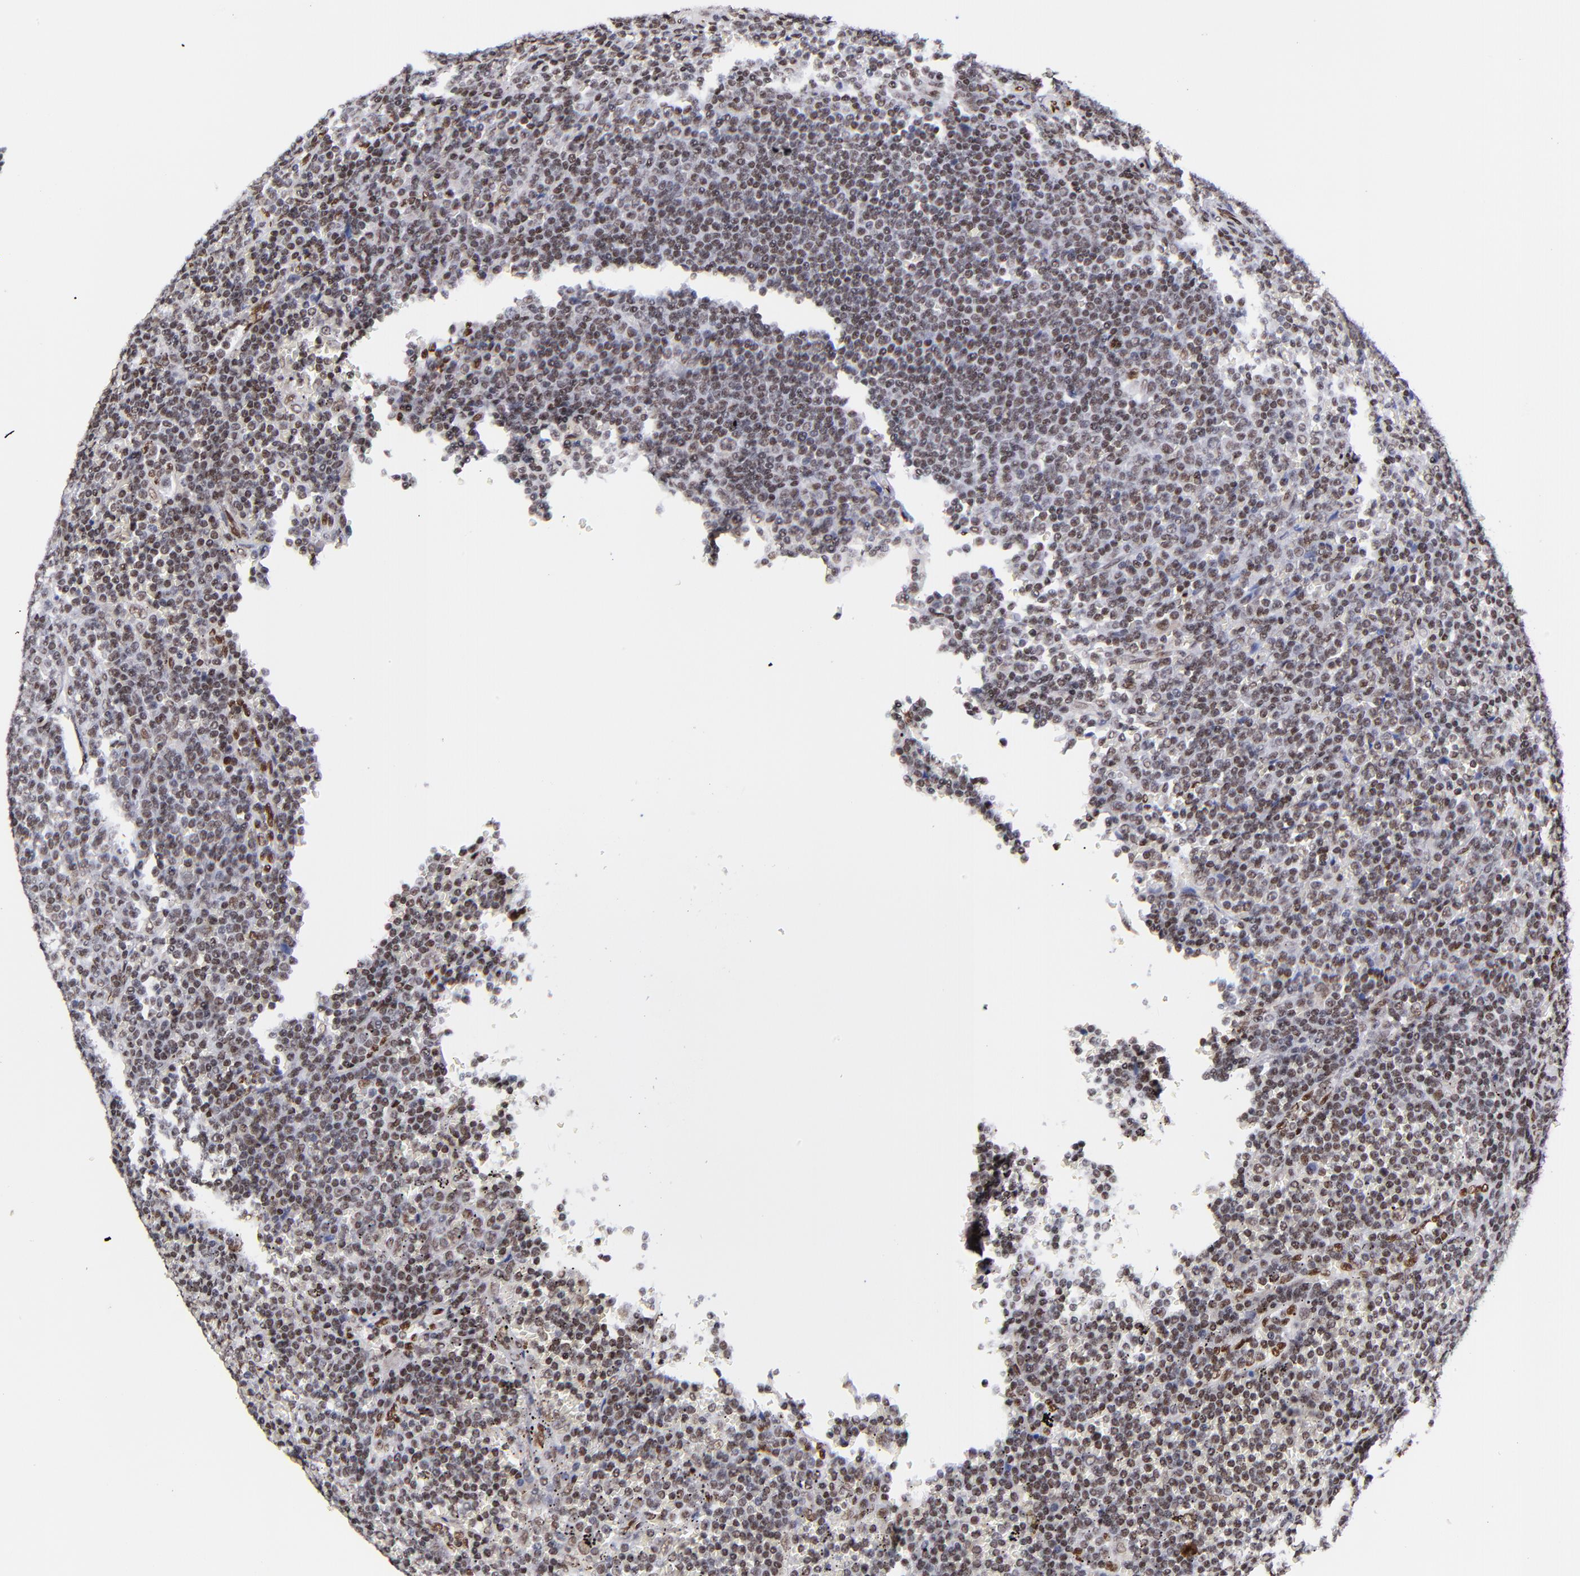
{"staining": {"intensity": "moderate", "quantity": ">75%", "location": "nuclear"}, "tissue": "lymphoma", "cell_type": "Tumor cells", "image_type": "cancer", "snomed": [{"axis": "morphology", "description": "Malignant lymphoma, non-Hodgkin's type, Low grade"}, {"axis": "topography", "description": "Spleen"}], "caption": "This is a photomicrograph of immunohistochemistry (IHC) staining of lymphoma, which shows moderate positivity in the nuclear of tumor cells.", "gene": "MIDEAS", "patient": {"sex": "male", "age": 80}}